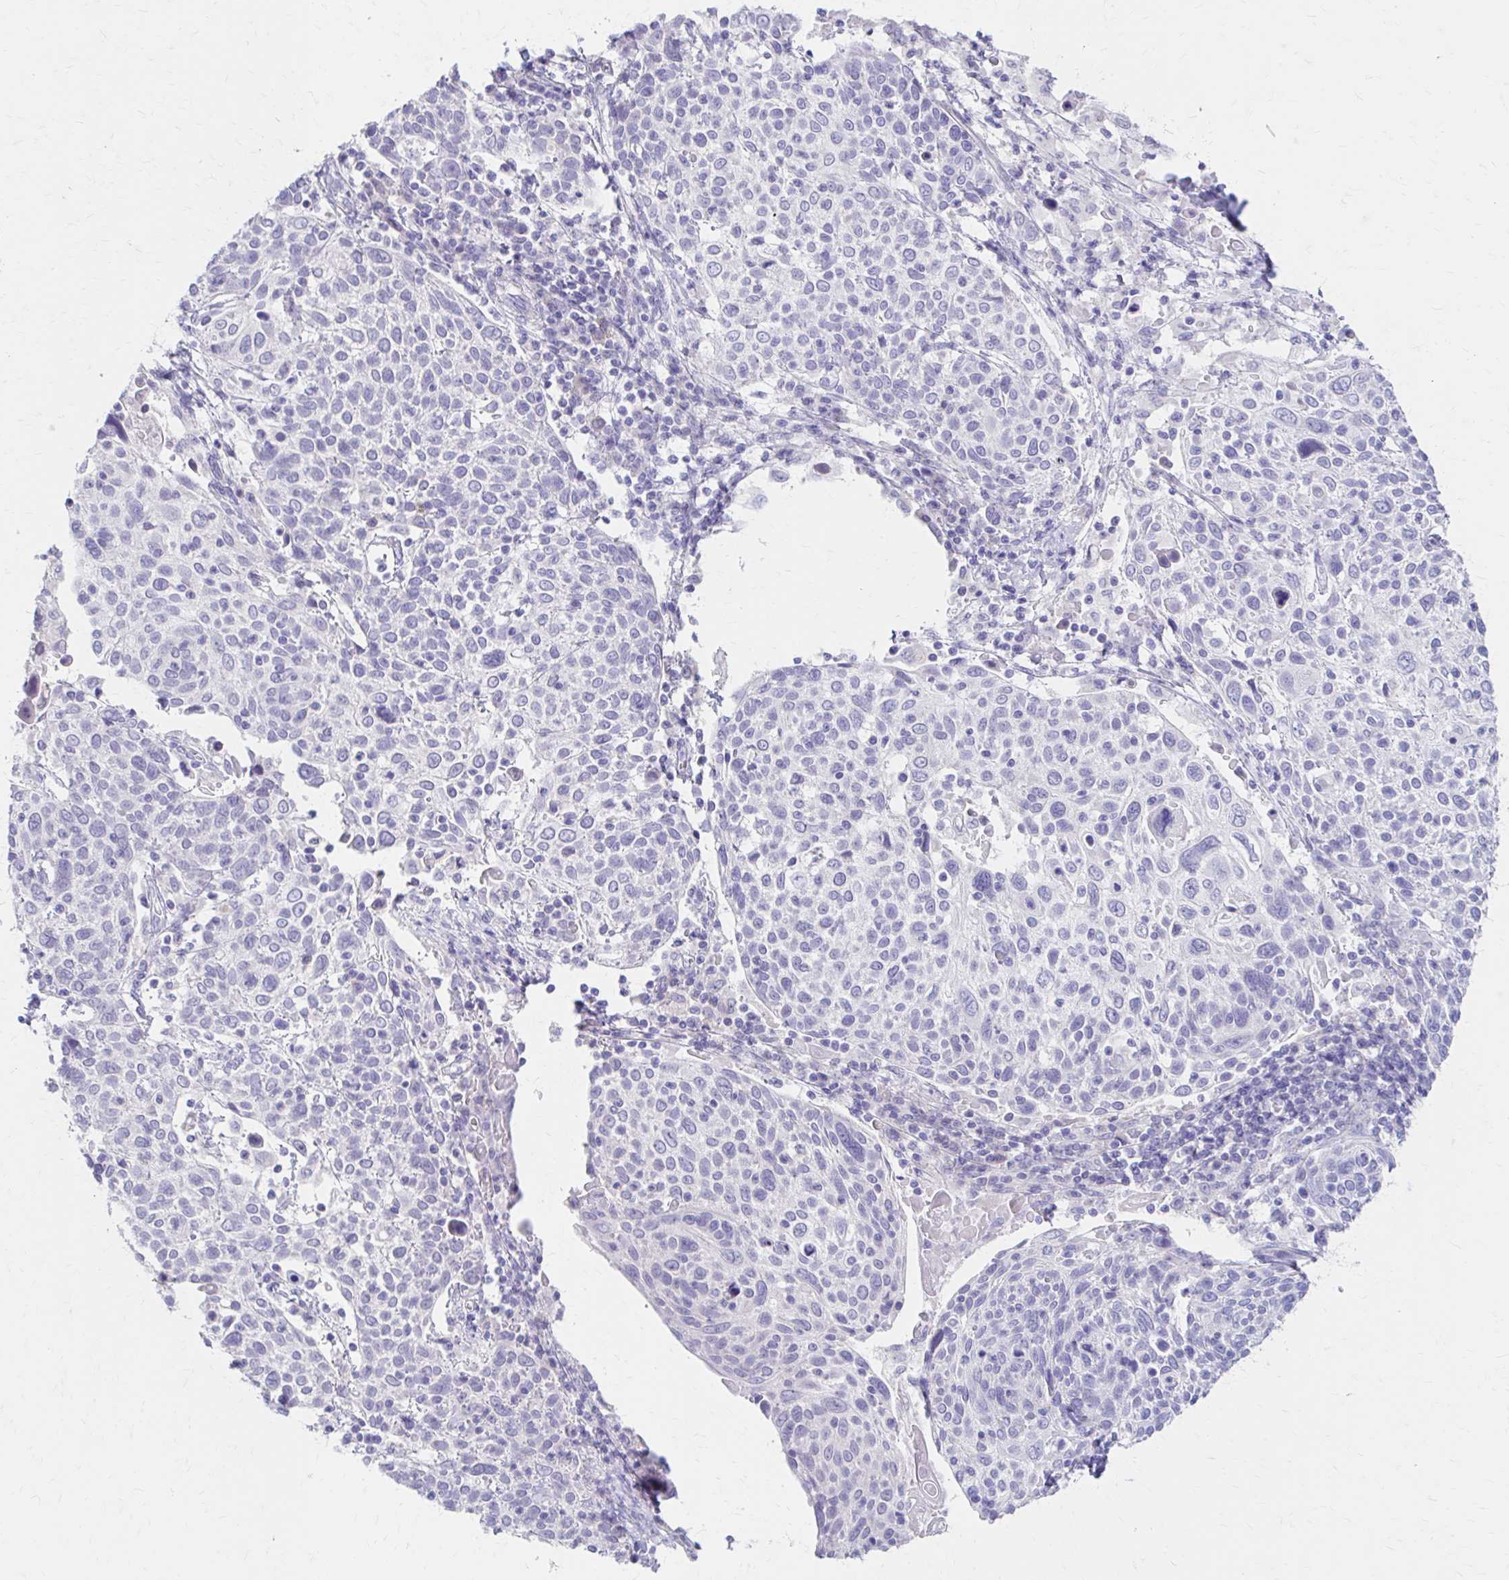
{"staining": {"intensity": "negative", "quantity": "none", "location": "none"}, "tissue": "cervical cancer", "cell_type": "Tumor cells", "image_type": "cancer", "snomed": [{"axis": "morphology", "description": "Squamous cell carcinoma, NOS"}, {"axis": "topography", "description": "Cervix"}], "caption": "A photomicrograph of human cervical cancer is negative for staining in tumor cells.", "gene": "AZGP1", "patient": {"sex": "female", "age": 61}}